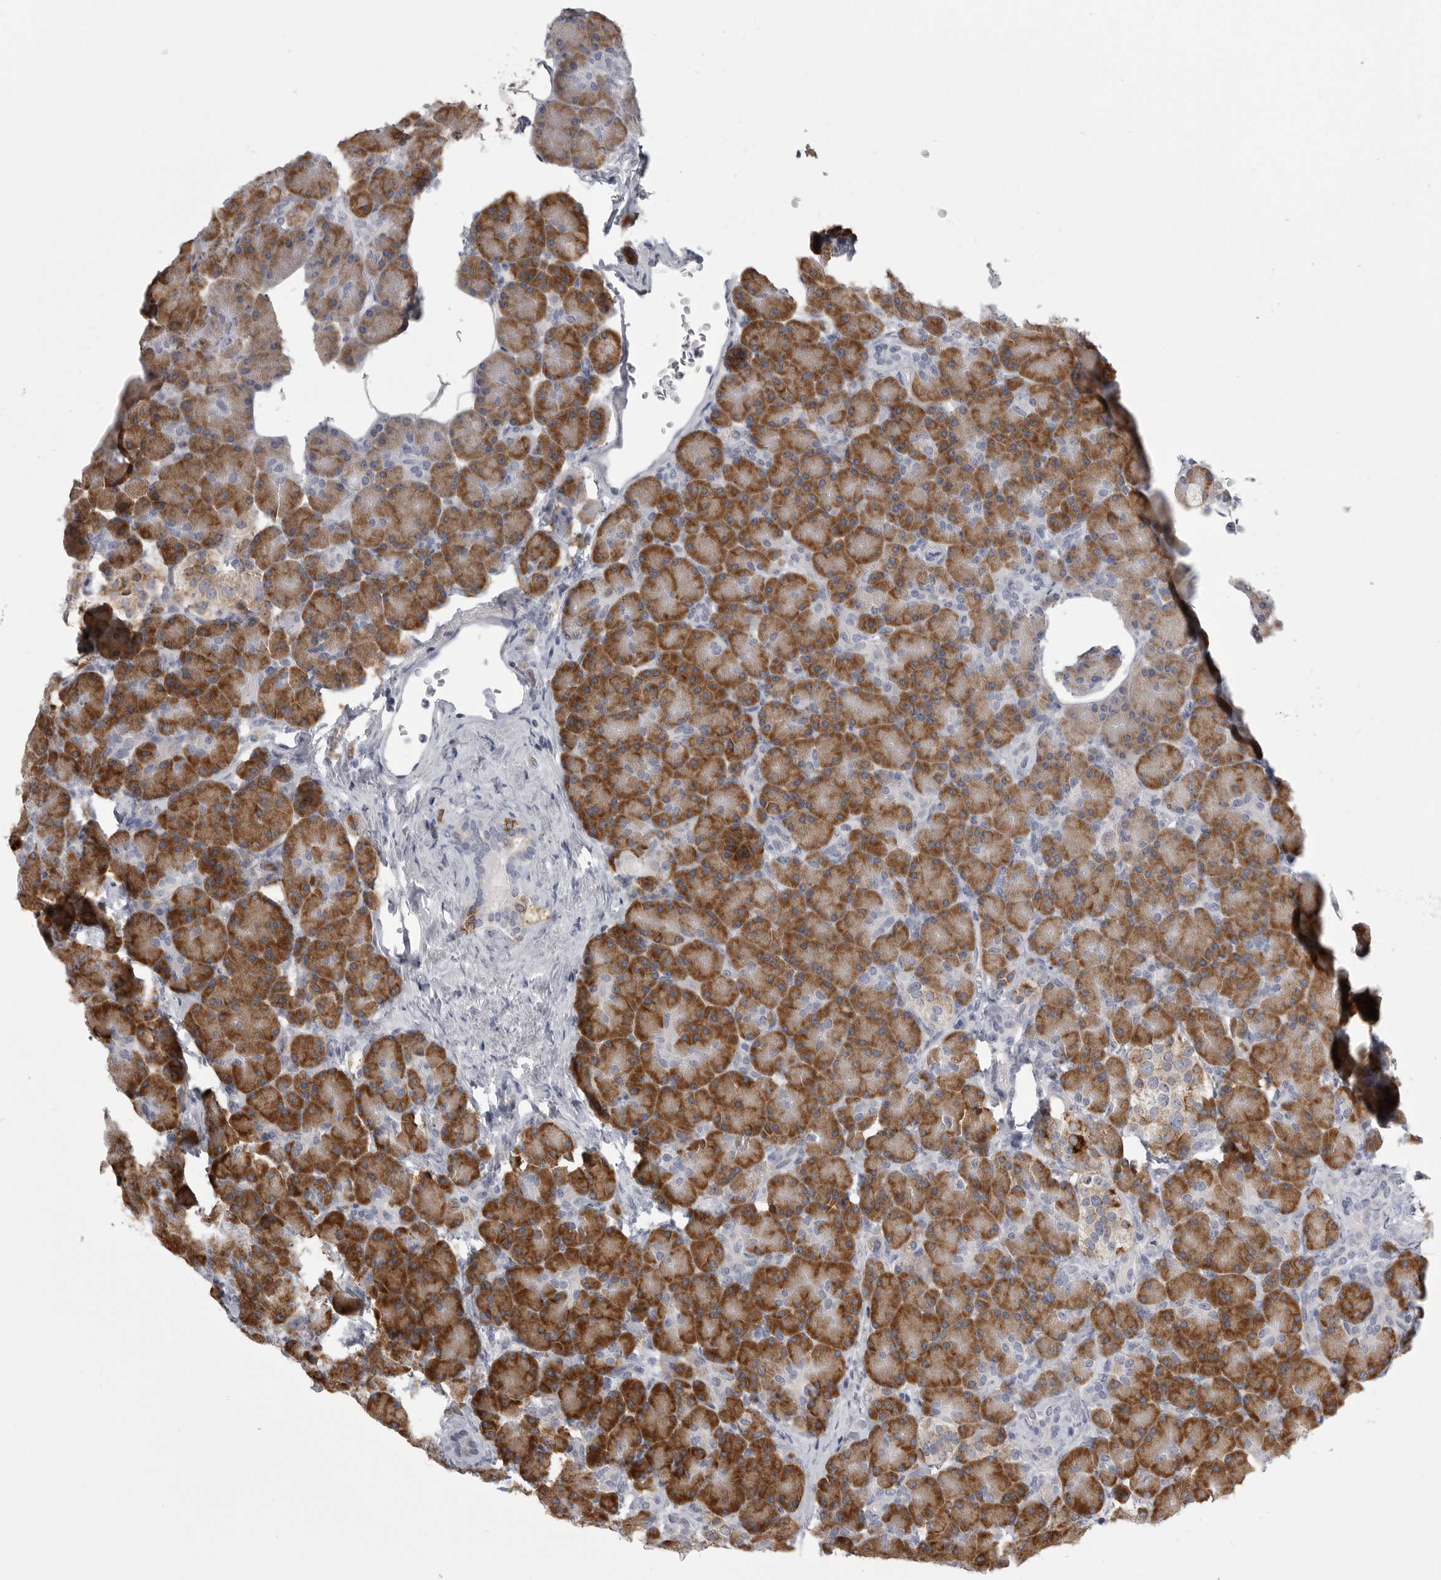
{"staining": {"intensity": "strong", "quantity": ">75%", "location": "cytoplasmic/membranous"}, "tissue": "pancreas", "cell_type": "Exocrine glandular cells", "image_type": "normal", "snomed": [{"axis": "morphology", "description": "Normal tissue, NOS"}, {"axis": "topography", "description": "Pancreas"}], "caption": "Protein staining exhibits strong cytoplasmic/membranous positivity in approximately >75% of exocrine glandular cells in normal pancreas.", "gene": "FKBP2", "patient": {"sex": "female", "age": 43}}